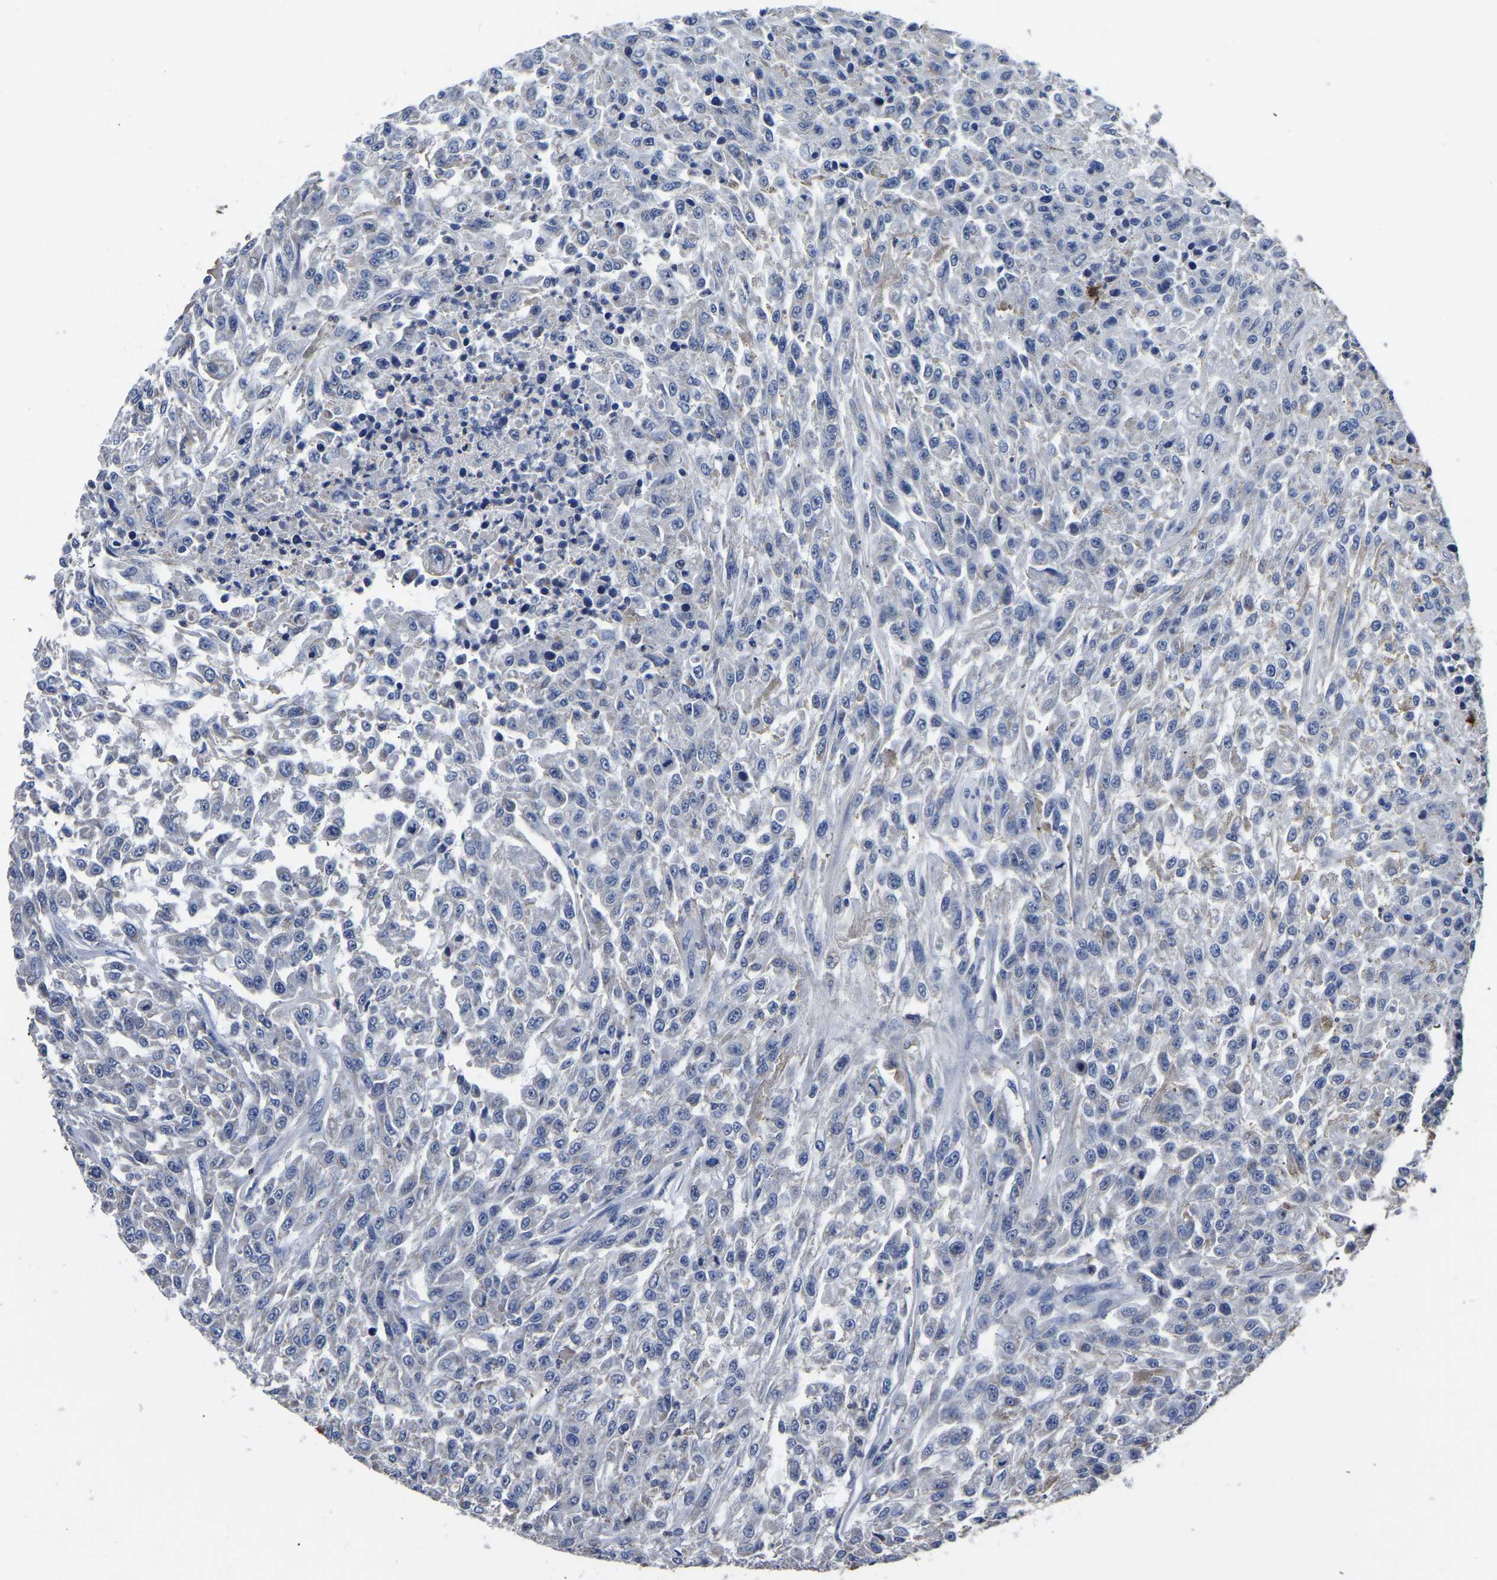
{"staining": {"intensity": "negative", "quantity": "none", "location": "none"}, "tissue": "urothelial cancer", "cell_type": "Tumor cells", "image_type": "cancer", "snomed": [{"axis": "morphology", "description": "Urothelial carcinoma, High grade"}, {"axis": "topography", "description": "Urinary bladder"}], "caption": "Human urothelial carcinoma (high-grade) stained for a protein using IHC reveals no positivity in tumor cells.", "gene": "FGD5", "patient": {"sex": "male", "age": 46}}